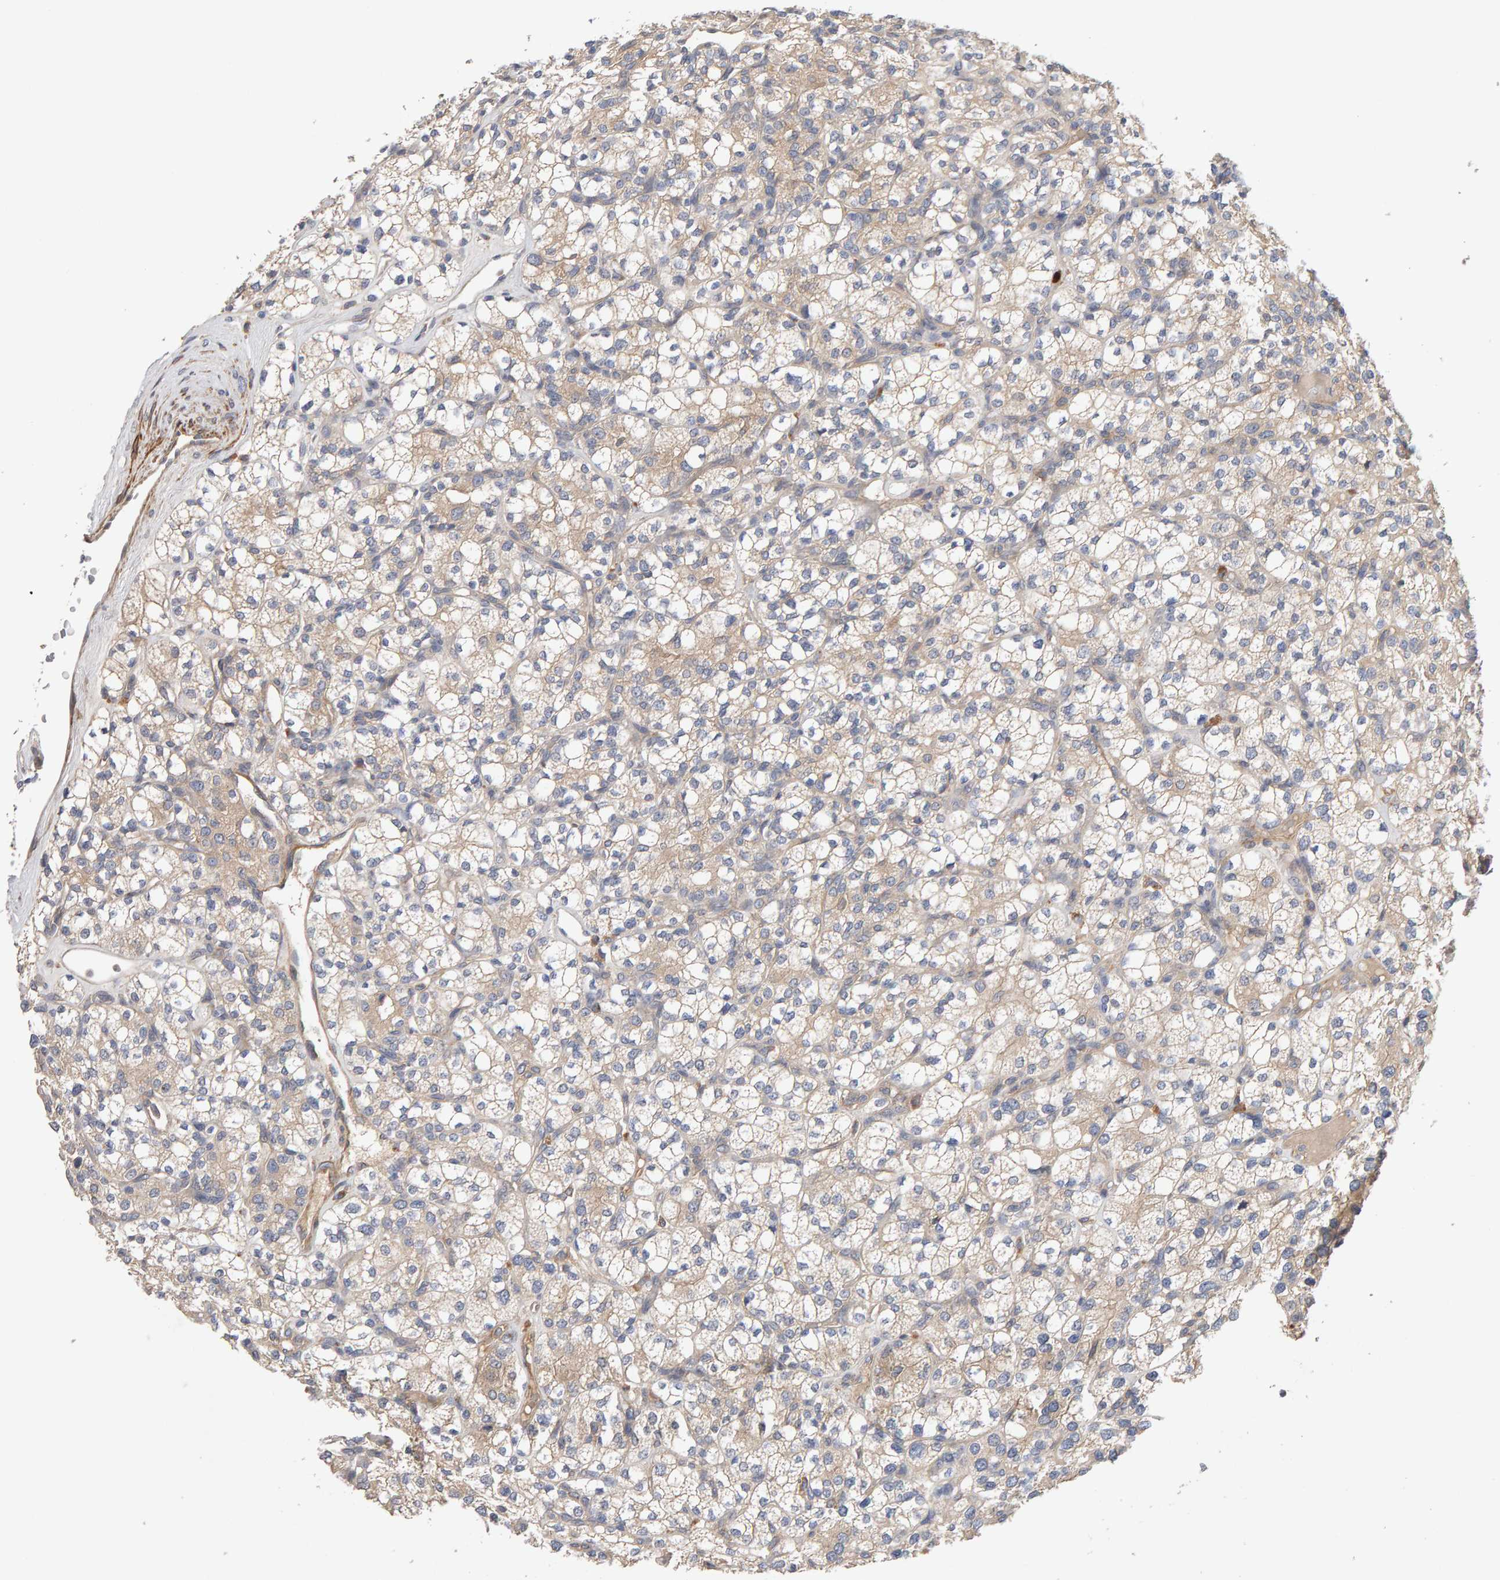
{"staining": {"intensity": "weak", "quantity": "25%-75%", "location": "cytoplasmic/membranous"}, "tissue": "renal cancer", "cell_type": "Tumor cells", "image_type": "cancer", "snomed": [{"axis": "morphology", "description": "Adenocarcinoma, NOS"}, {"axis": "topography", "description": "Kidney"}], "caption": "A brown stain labels weak cytoplasmic/membranous staining of a protein in renal cancer tumor cells. (Brightfield microscopy of DAB IHC at high magnification).", "gene": "RNF19A", "patient": {"sex": "male", "age": 77}}